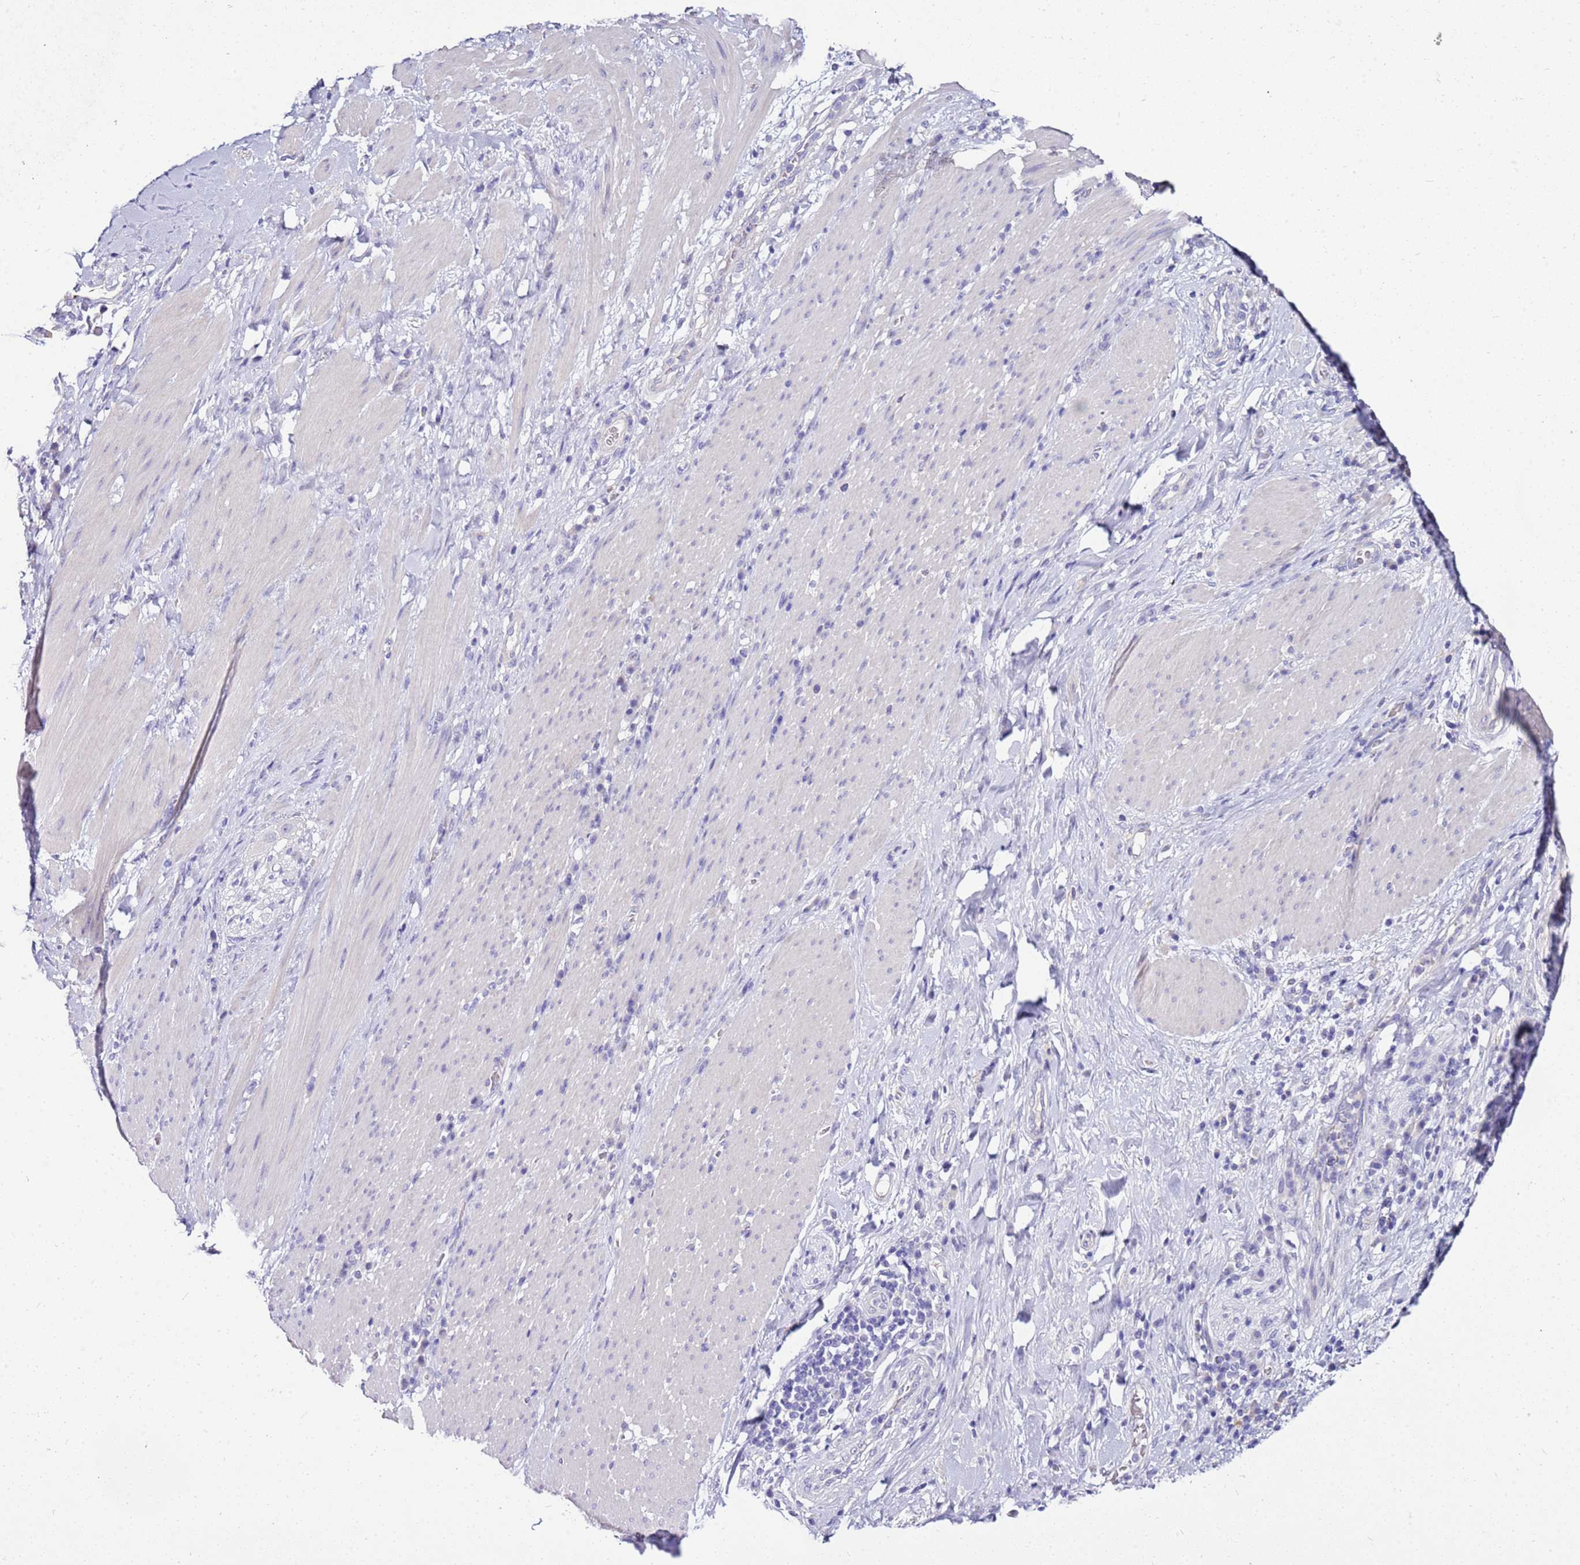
{"staining": {"intensity": "negative", "quantity": "none", "location": "none"}, "tissue": "stomach cancer", "cell_type": "Tumor cells", "image_type": "cancer", "snomed": [{"axis": "morphology", "description": "Normal tissue, NOS"}, {"axis": "morphology", "description": "Adenocarcinoma, NOS"}, {"axis": "topography", "description": "Stomach"}], "caption": "DAB (3,3'-diaminobenzidine) immunohistochemical staining of stomach cancer displays no significant positivity in tumor cells.", "gene": "DCDC2B", "patient": {"sex": "female", "age": 64}}